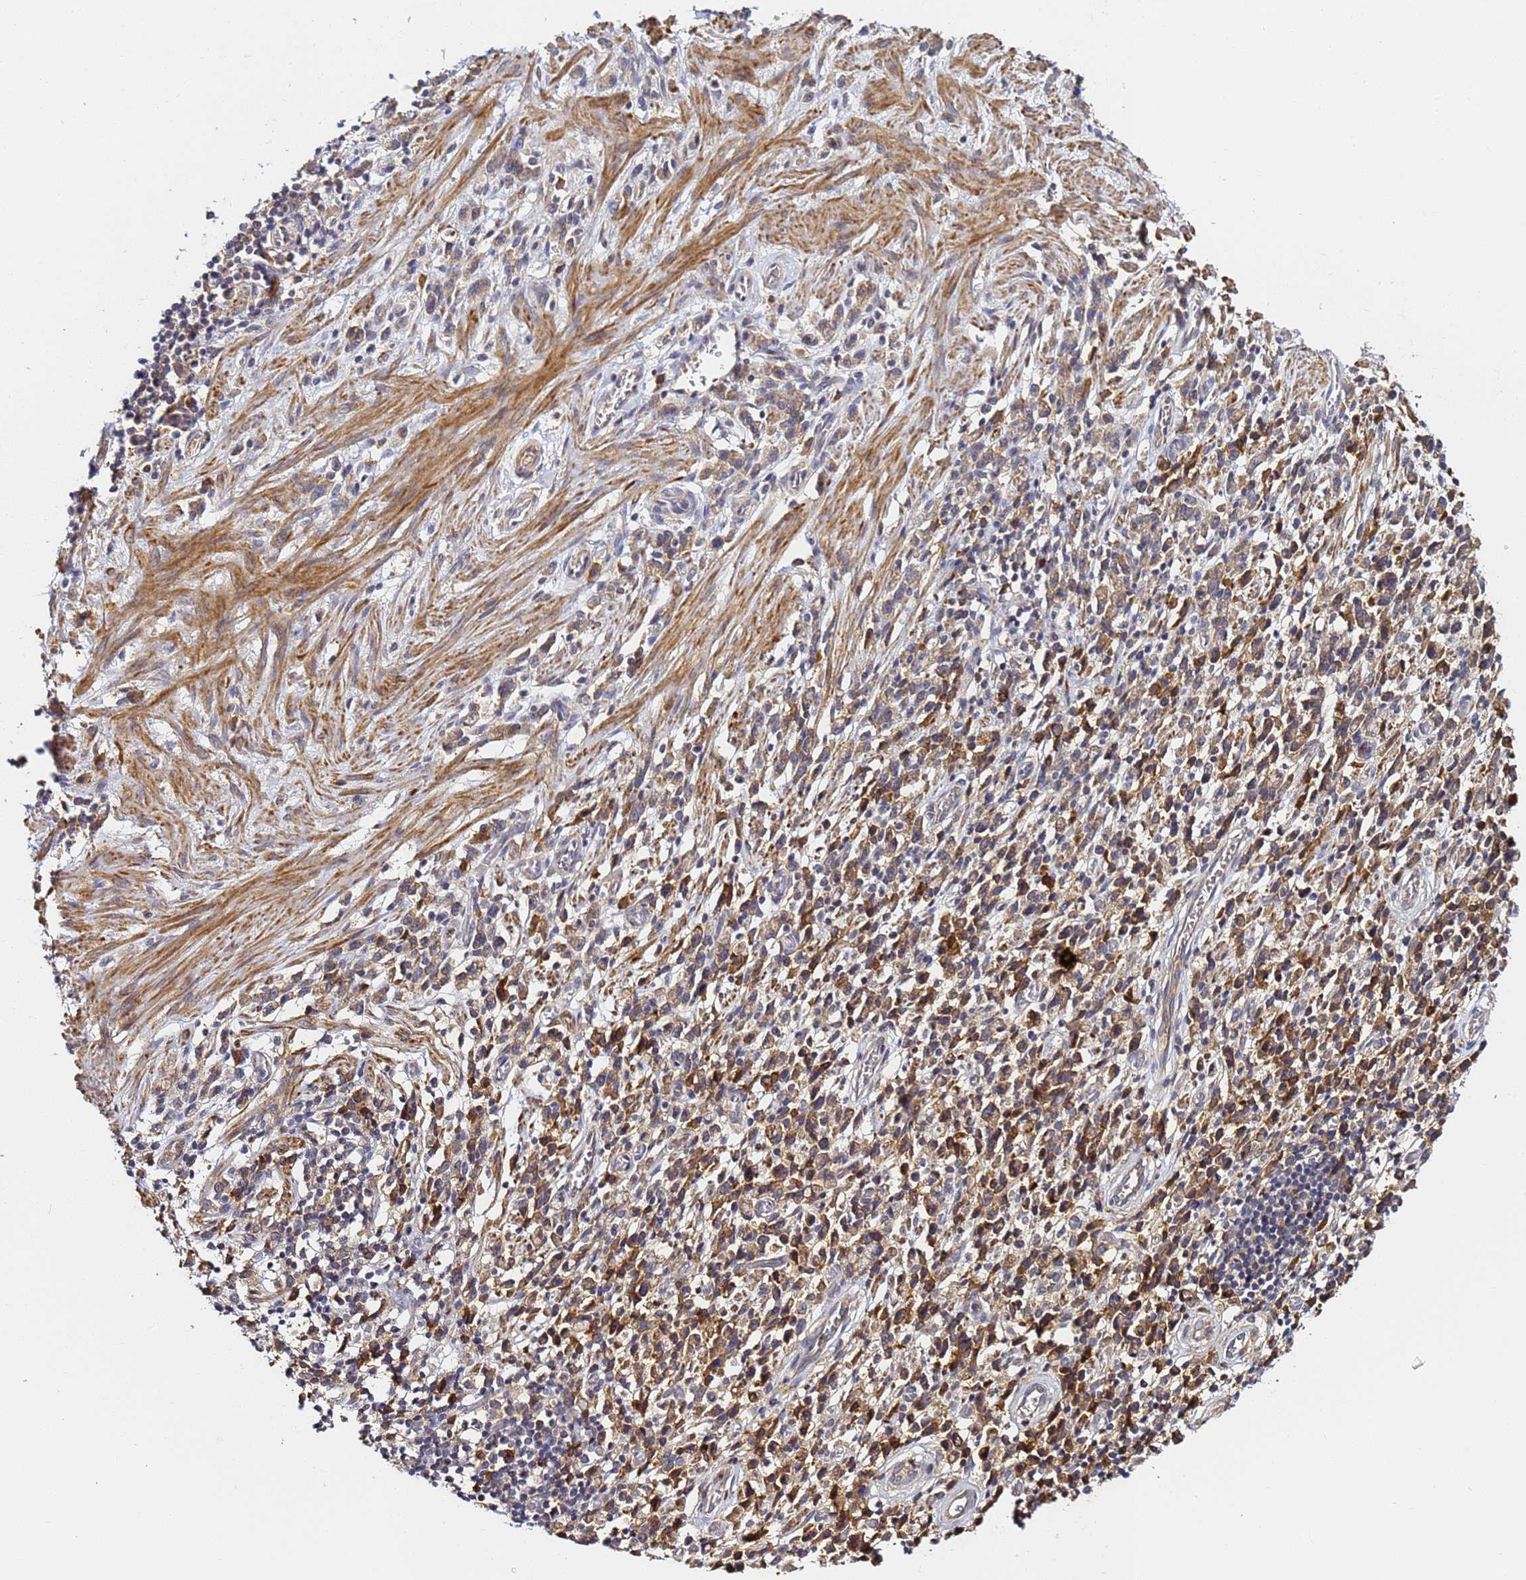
{"staining": {"intensity": "moderate", "quantity": "<25%", "location": "cytoplasmic/membranous"}, "tissue": "stomach cancer", "cell_type": "Tumor cells", "image_type": "cancer", "snomed": [{"axis": "morphology", "description": "Adenocarcinoma, NOS"}, {"axis": "topography", "description": "Stomach"}], "caption": "Immunohistochemistry image of neoplastic tissue: stomach adenocarcinoma stained using IHC demonstrates low levels of moderate protein expression localized specifically in the cytoplasmic/membranous of tumor cells, appearing as a cytoplasmic/membranous brown color.", "gene": "LRRC69", "patient": {"sex": "male", "age": 77}}